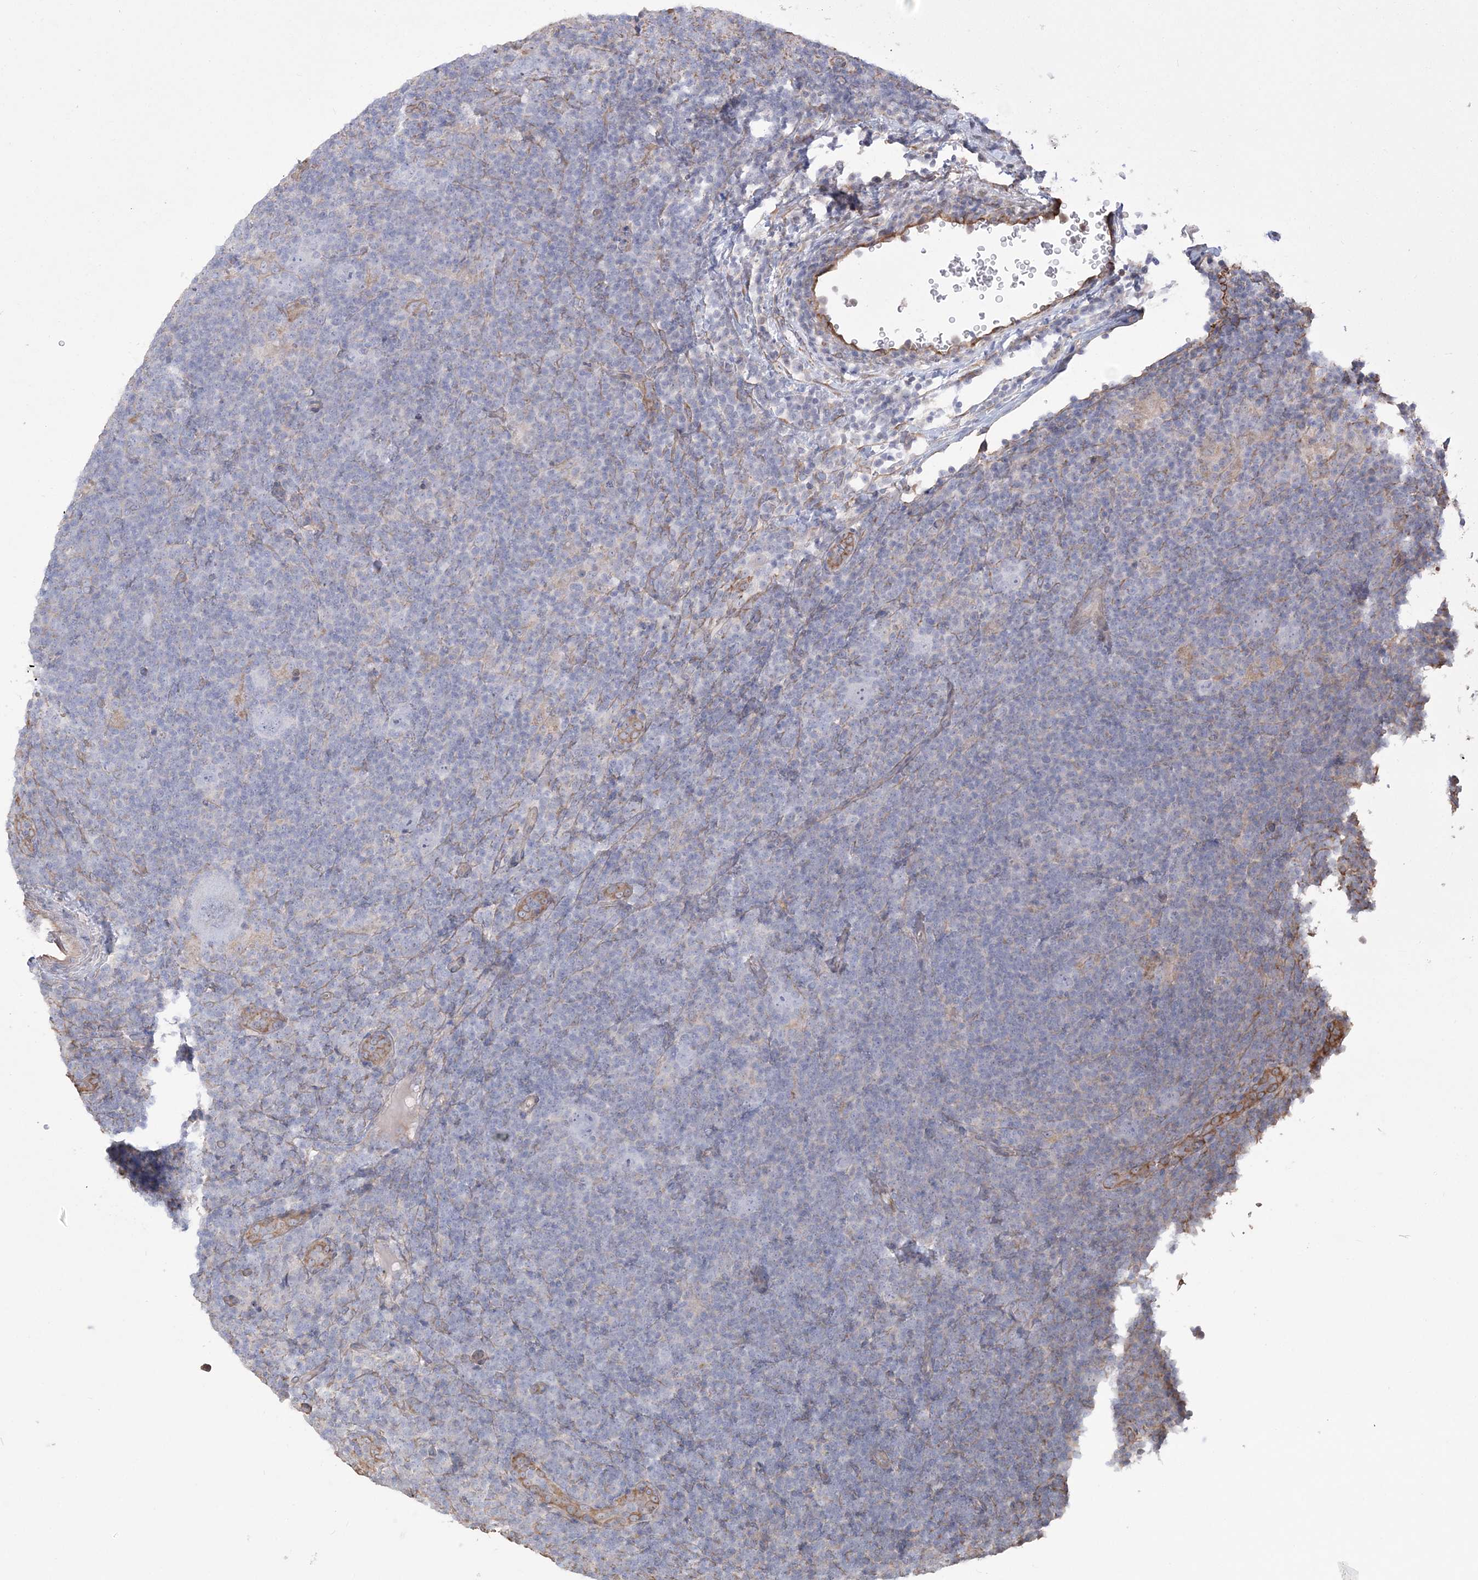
{"staining": {"intensity": "negative", "quantity": "none", "location": "none"}, "tissue": "lymphoma", "cell_type": "Tumor cells", "image_type": "cancer", "snomed": [{"axis": "morphology", "description": "Hodgkin's disease, NOS"}, {"axis": "topography", "description": "Lymph node"}], "caption": "DAB (3,3'-diaminobenzidine) immunohistochemical staining of lymphoma demonstrates no significant expression in tumor cells.", "gene": "ZNF821", "patient": {"sex": "female", "age": 57}}